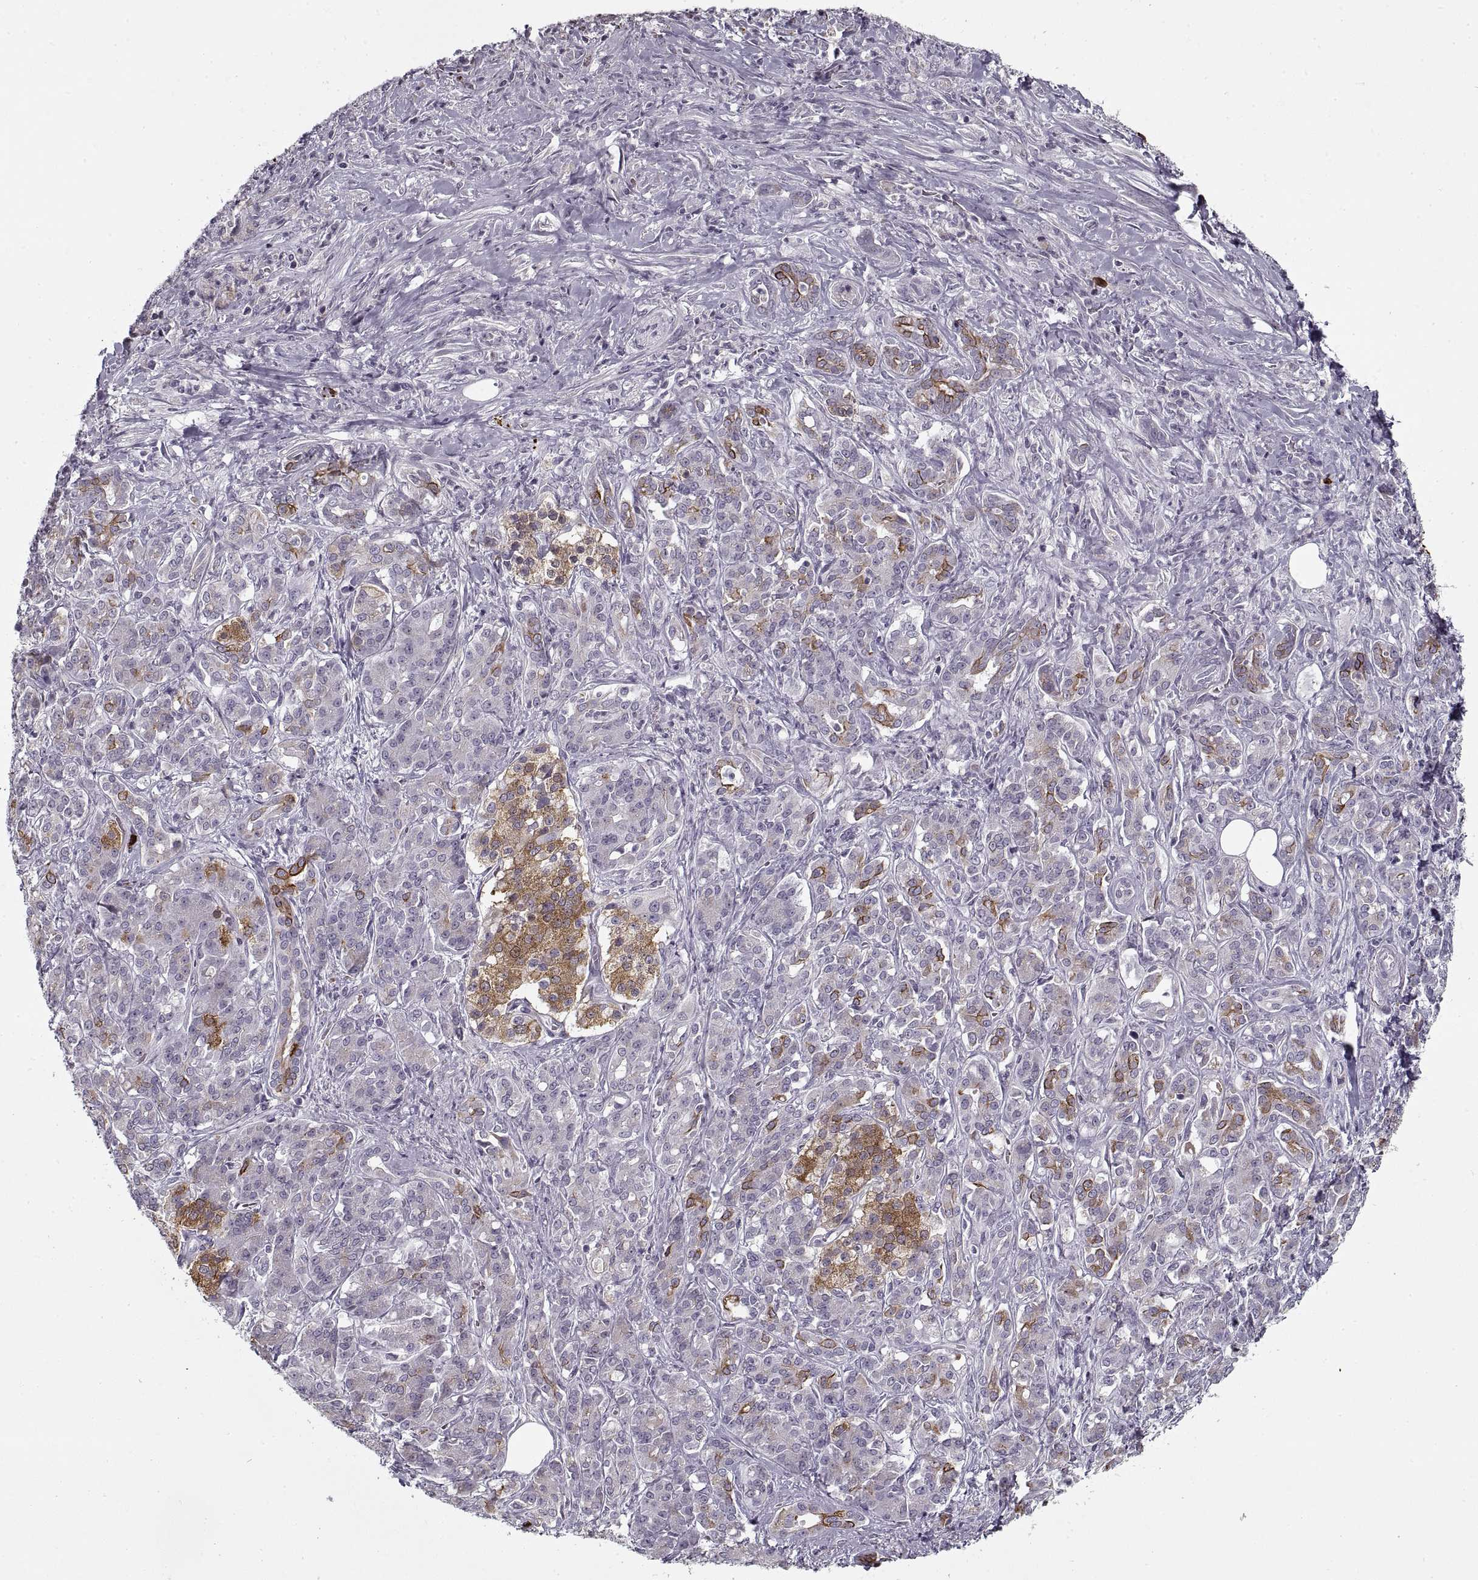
{"staining": {"intensity": "strong", "quantity": "<25%", "location": "cytoplasmic/membranous"}, "tissue": "pancreatic cancer", "cell_type": "Tumor cells", "image_type": "cancer", "snomed": [{"axis": "morphology", "description": "Normal tissue, NOS"}, {"axis": "morphology", "description": "Inflammation, NOS"}, {"axis": "morphology", "description": "Adenocarcinoma, NOS"}, {"axis": "topography", "description": "Pancreas"}], "caption": "A high-resolution photomicrograph shows IHC staining of pancreatic cancer, which displays strong cytoplasmic/membranous expression in about <25% of tumor cells. The staining was performed using DAB (3,3'-diaminobenzidine), with brown indicating positive protein expression. Nuclei are stained blue with hematoxylin.", "gene": "GAD2", "patient": {"sex": "male", "age": 57}}